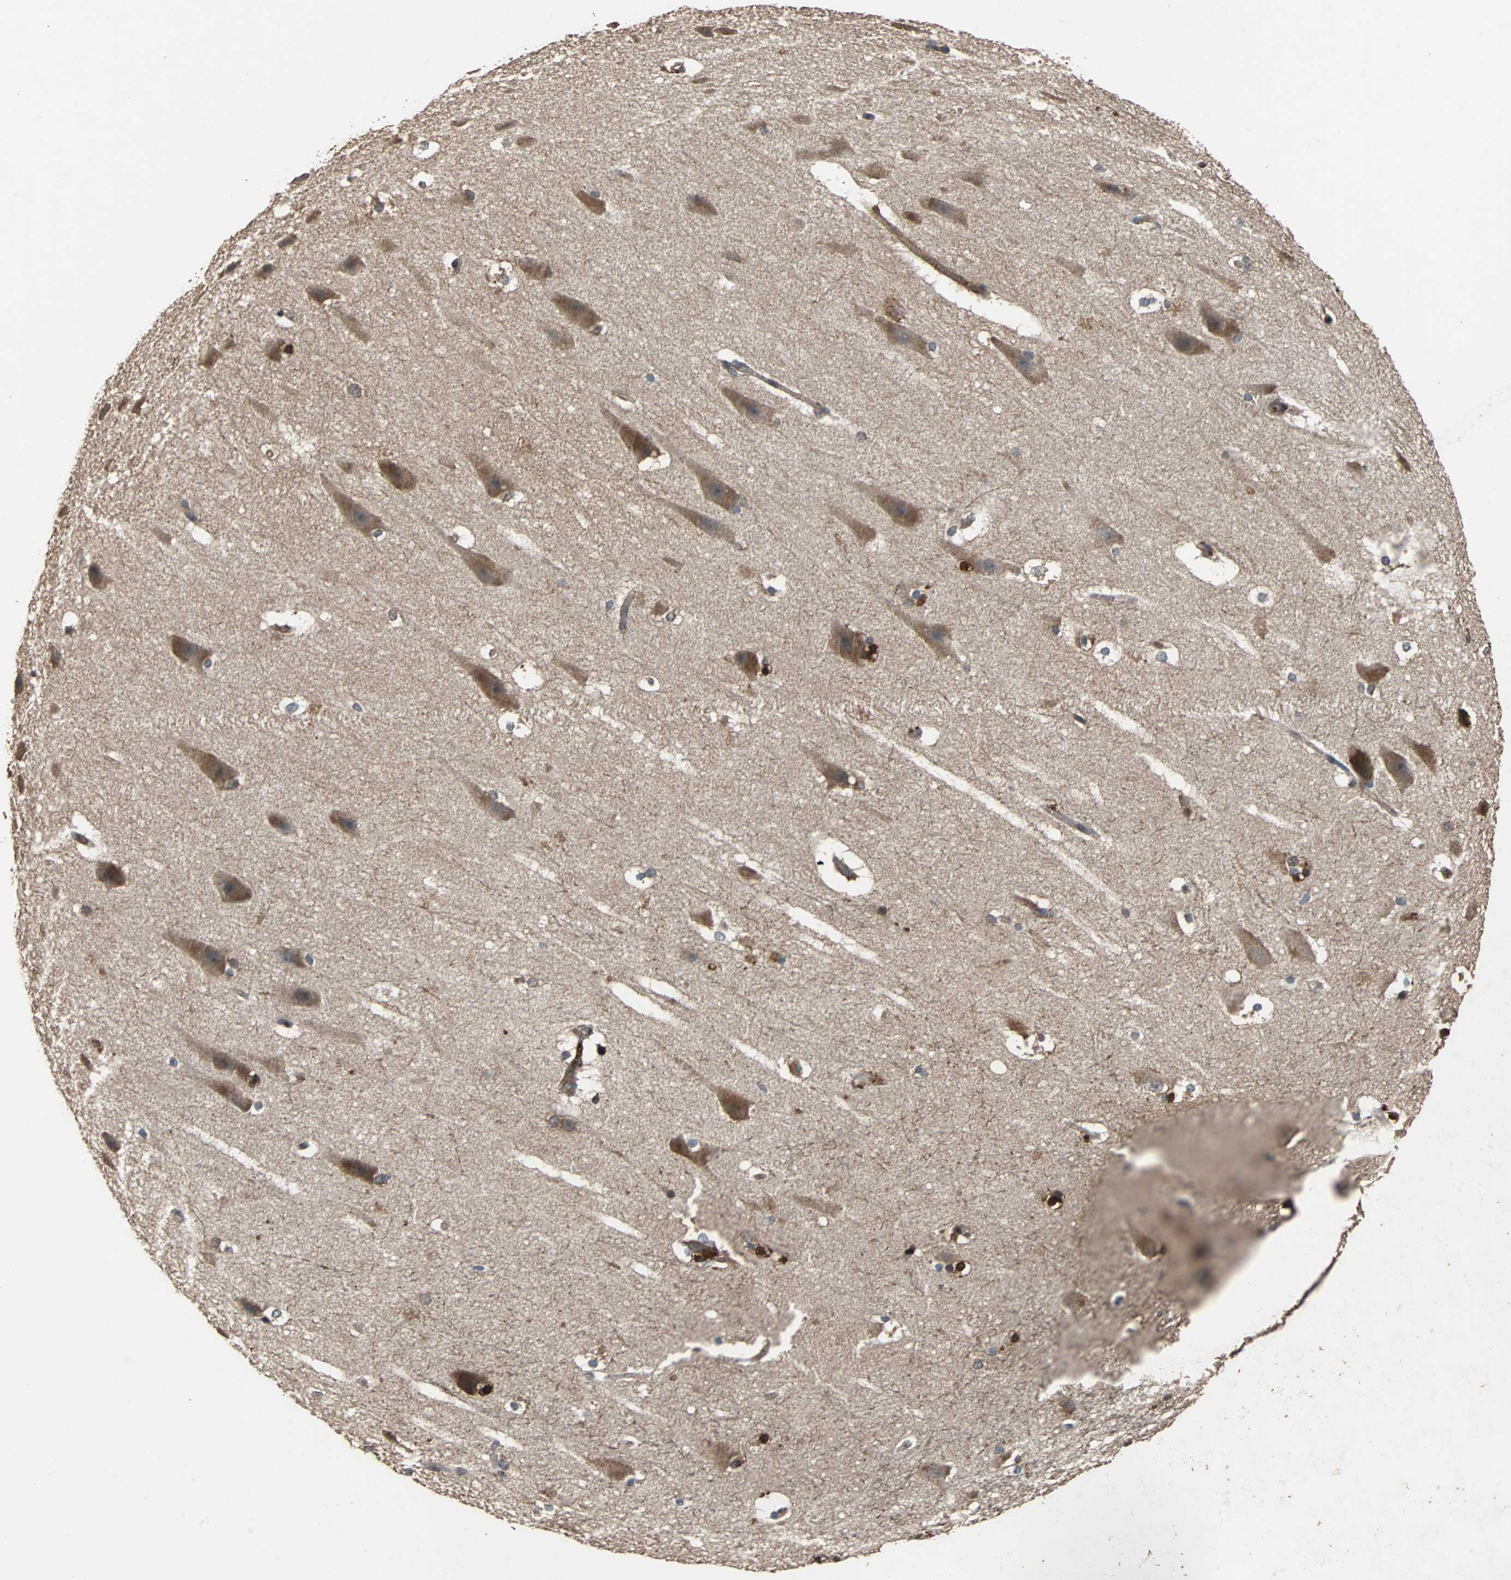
{"staining": {"intensity": "strong", "quantity": "25%-75%", "location": "cytoplasmic/membranous,nuclear"}, "tissue": "hippocampus", "cell_type": "Glial cells", "image_type": "normal", "snomed": [{"axis": "morphology", "description": "Normal tissue, NOS"}, {"axis": "topography", "description": "Hippocampus"}], "caption": "An immunohistochemistry micrograph of benign tissue is shown. Protein staining in brown shows strong cytoplasmic/membranous,nuclear positivity in hippocampus within glial cells.", "gene": "NDRG1", "patient": {"sex": "female", "age": 19}}